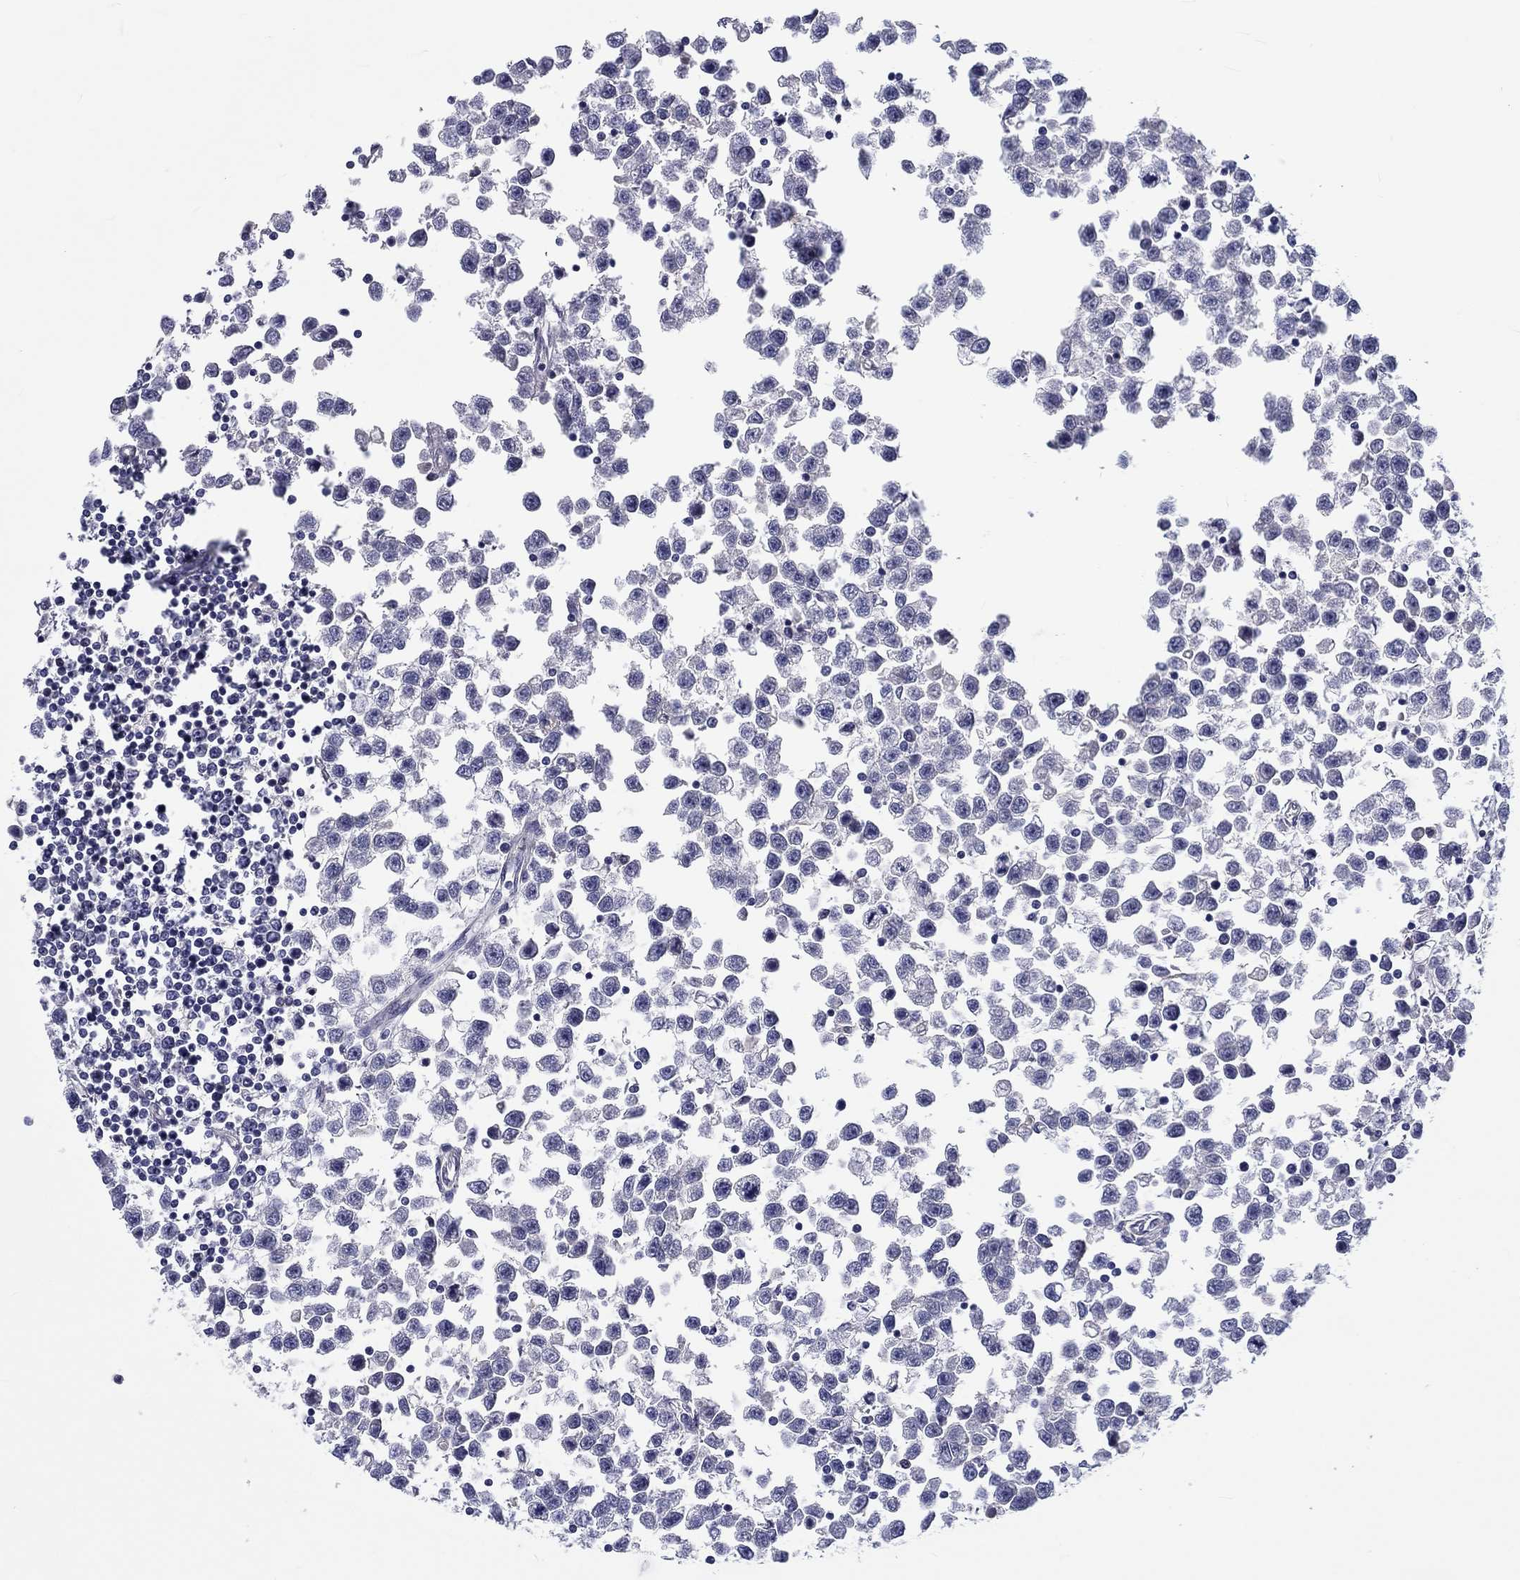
{"staining": {"intensity": "negative", "quantity": "none", "location": "none"}, "tissue": "testis cancer", "cell_type": "Tumor cells", "image_type": "cancer", "snomed": [{"axis": "morphology", "description": "Seminoma, NOS"}, {"axis": "topography", "description": "Testis"}], "caption": "Tumor cells are negative for brown protein staining in seminoma (testis).", "gene": "ABCG4", "patient": {"sex": "male", "age": 34}}